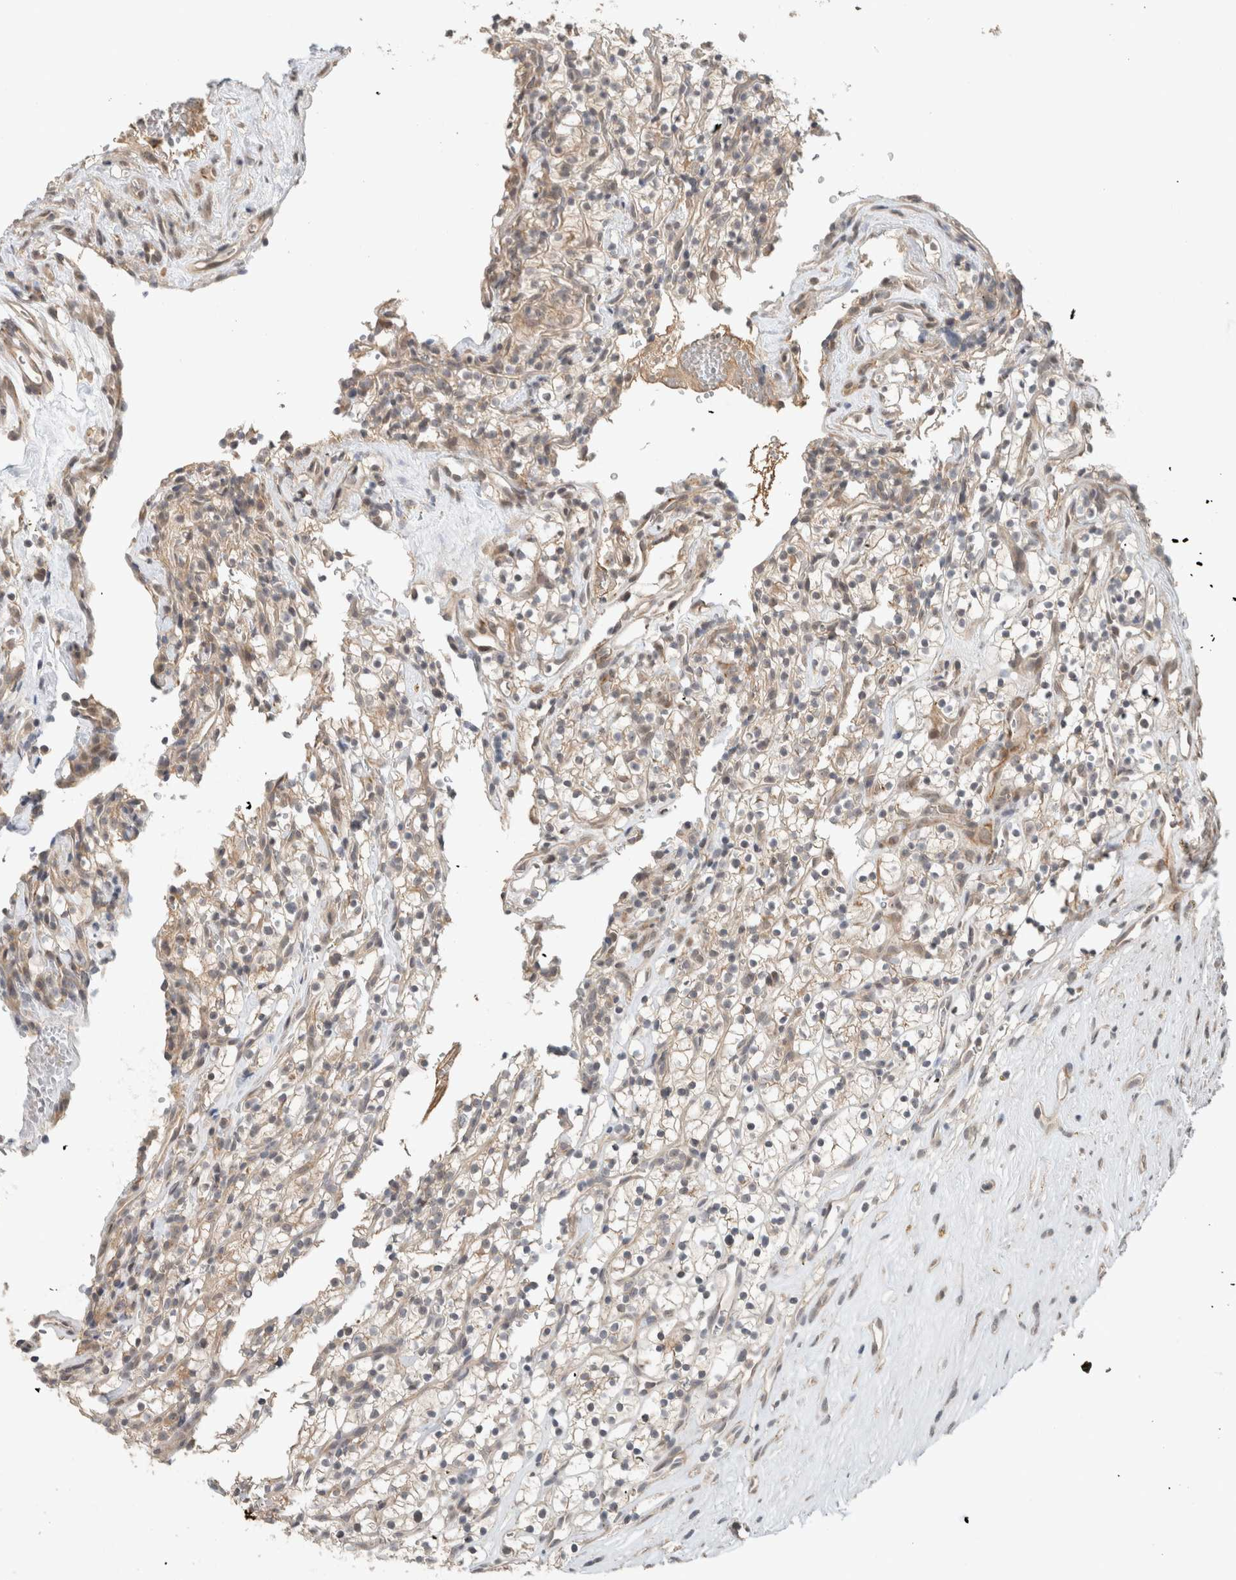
{"staining": {"intensity": "weak", "quantity": "25%-75%", "location": "cytoplasmic/membranous"}, "tissue": "renal cancer", "cell_type": "Tumor cells", "image_type": "cancer", "snomed": [{"axis": "morphology", "description": "Adenocarcinoma, NOS"}, {"axis": "topography", "description": "Kidney"}], "caption": "Protein staining of renal adenocarcinoma tissue shows weak cytoplasmic/membranous positivity in about 25%-75% of tumor cells.", "gene": "ERCC6L2", "patient": {"sex": "female", "age": 57}}